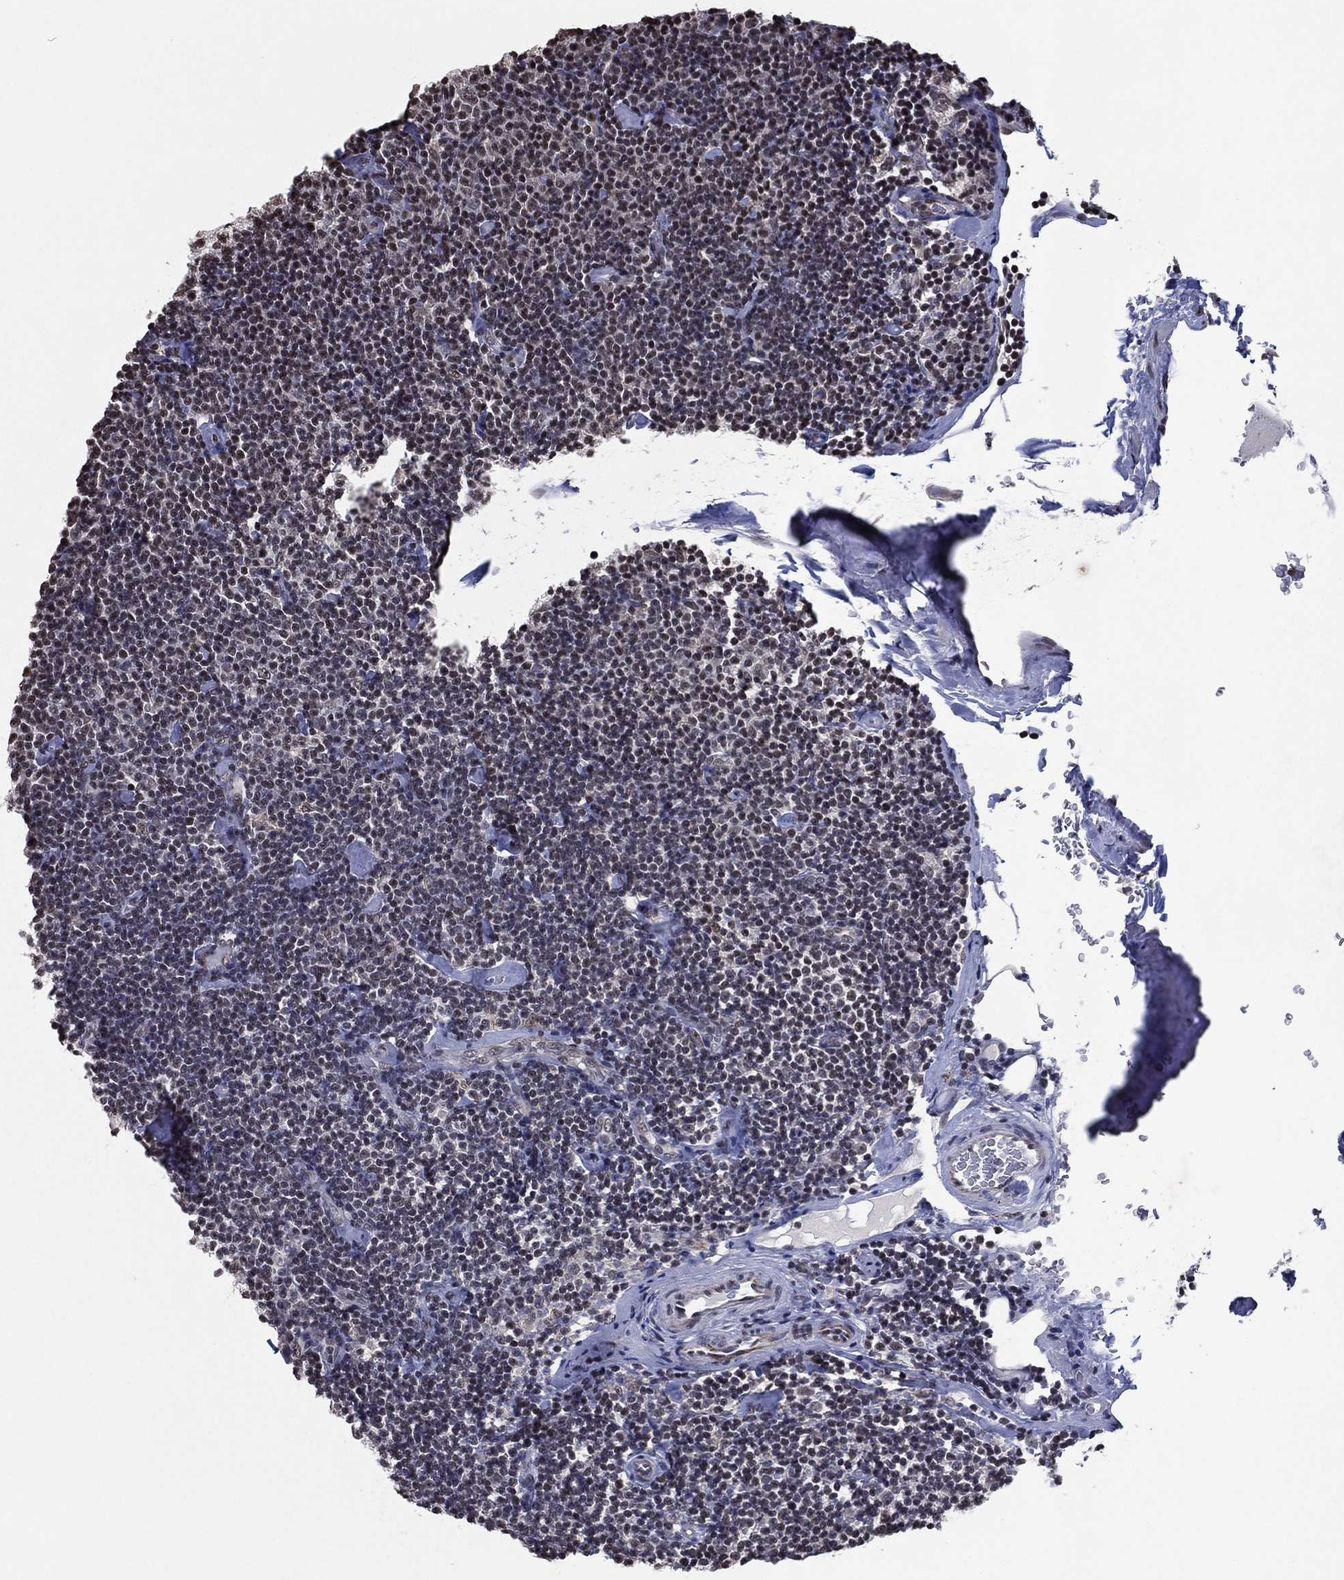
{"staining": {"intensity": "weak", "quantity": "<25%", "location": "nuclear"}, "tissue": "lymphoma", "cell_type": "Tumor cells", "image_type": "cancer", "snomed": [{"axis": "morphology", "description": "Malignant lymphoma, non-Hodgkin's type, Low grade"}, {"axis": "topography", "description": "Lymph node"}], "caption": "The histopathology image displays no significant positivity in tumor cells of low-grade malignant lymphoma, non-Hodgkin's type.", "gene": "ZBTB42", "patient": {"sex": "male", "age": 81}}